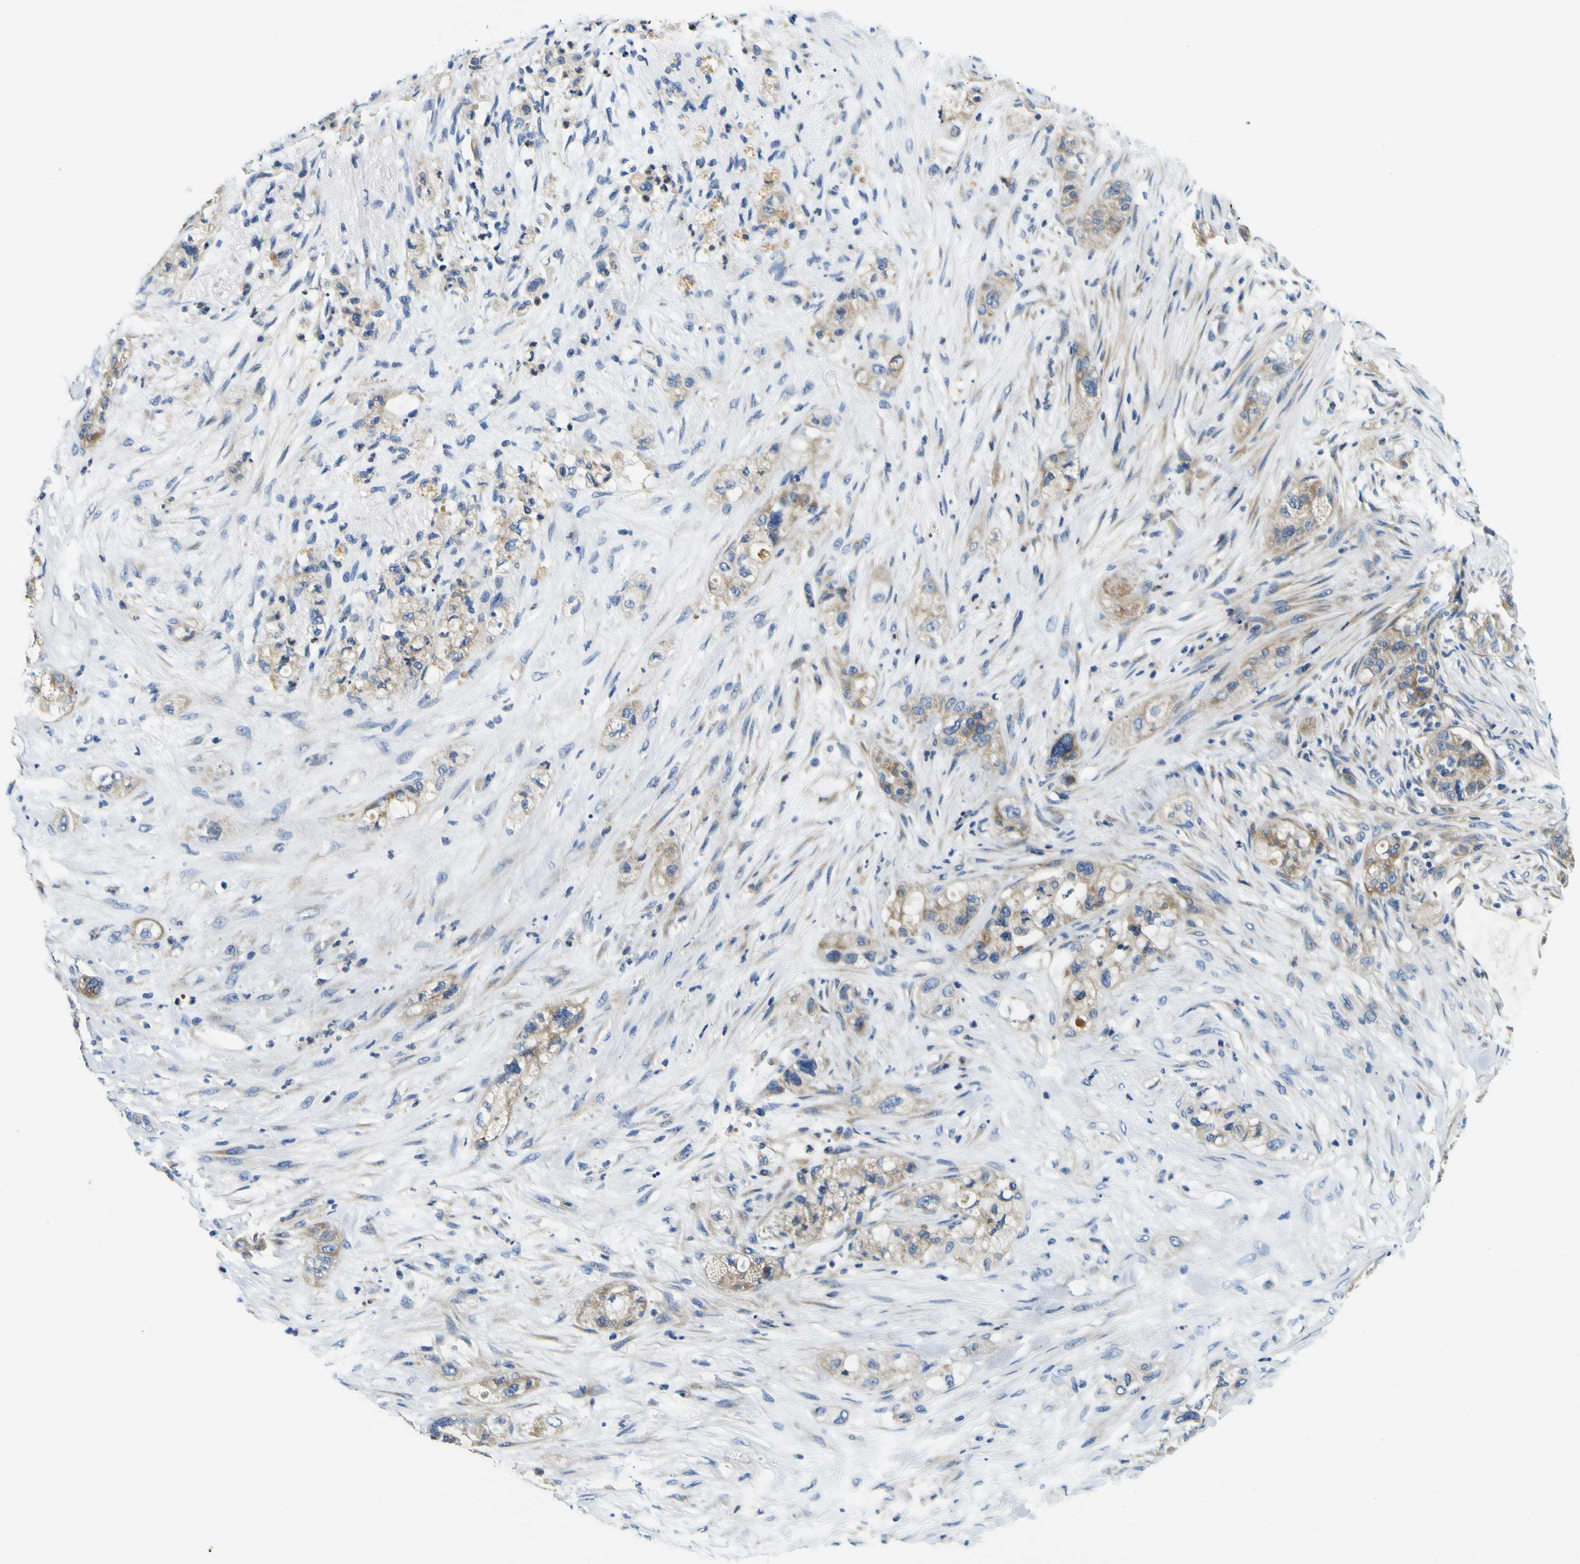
{"staining": {"intensity": "moderate", "quantity": "25%-75%", "location": "cytoplasmic/membranous"}, "tissue": "pancreatic cancer", "cell_type": "Tumor cells", "image_type": "cancer", "snomed": [{"axis": "morphology", "description": "Adenocarcinoma, NOS"}, {"axis": "topography", "description": "Pancreas"}], "caption": "Immunohistochemistry (DAB (3,3'-diaminobenzidine)) staining of pancreatic adenocarcinoma reveals moderate cytoplasmic/membranous protein positivity in approximately 25%-75% of tumor cells.", "gene": "CLSTN1", "patient": {"sex": "female", "age": 78}}